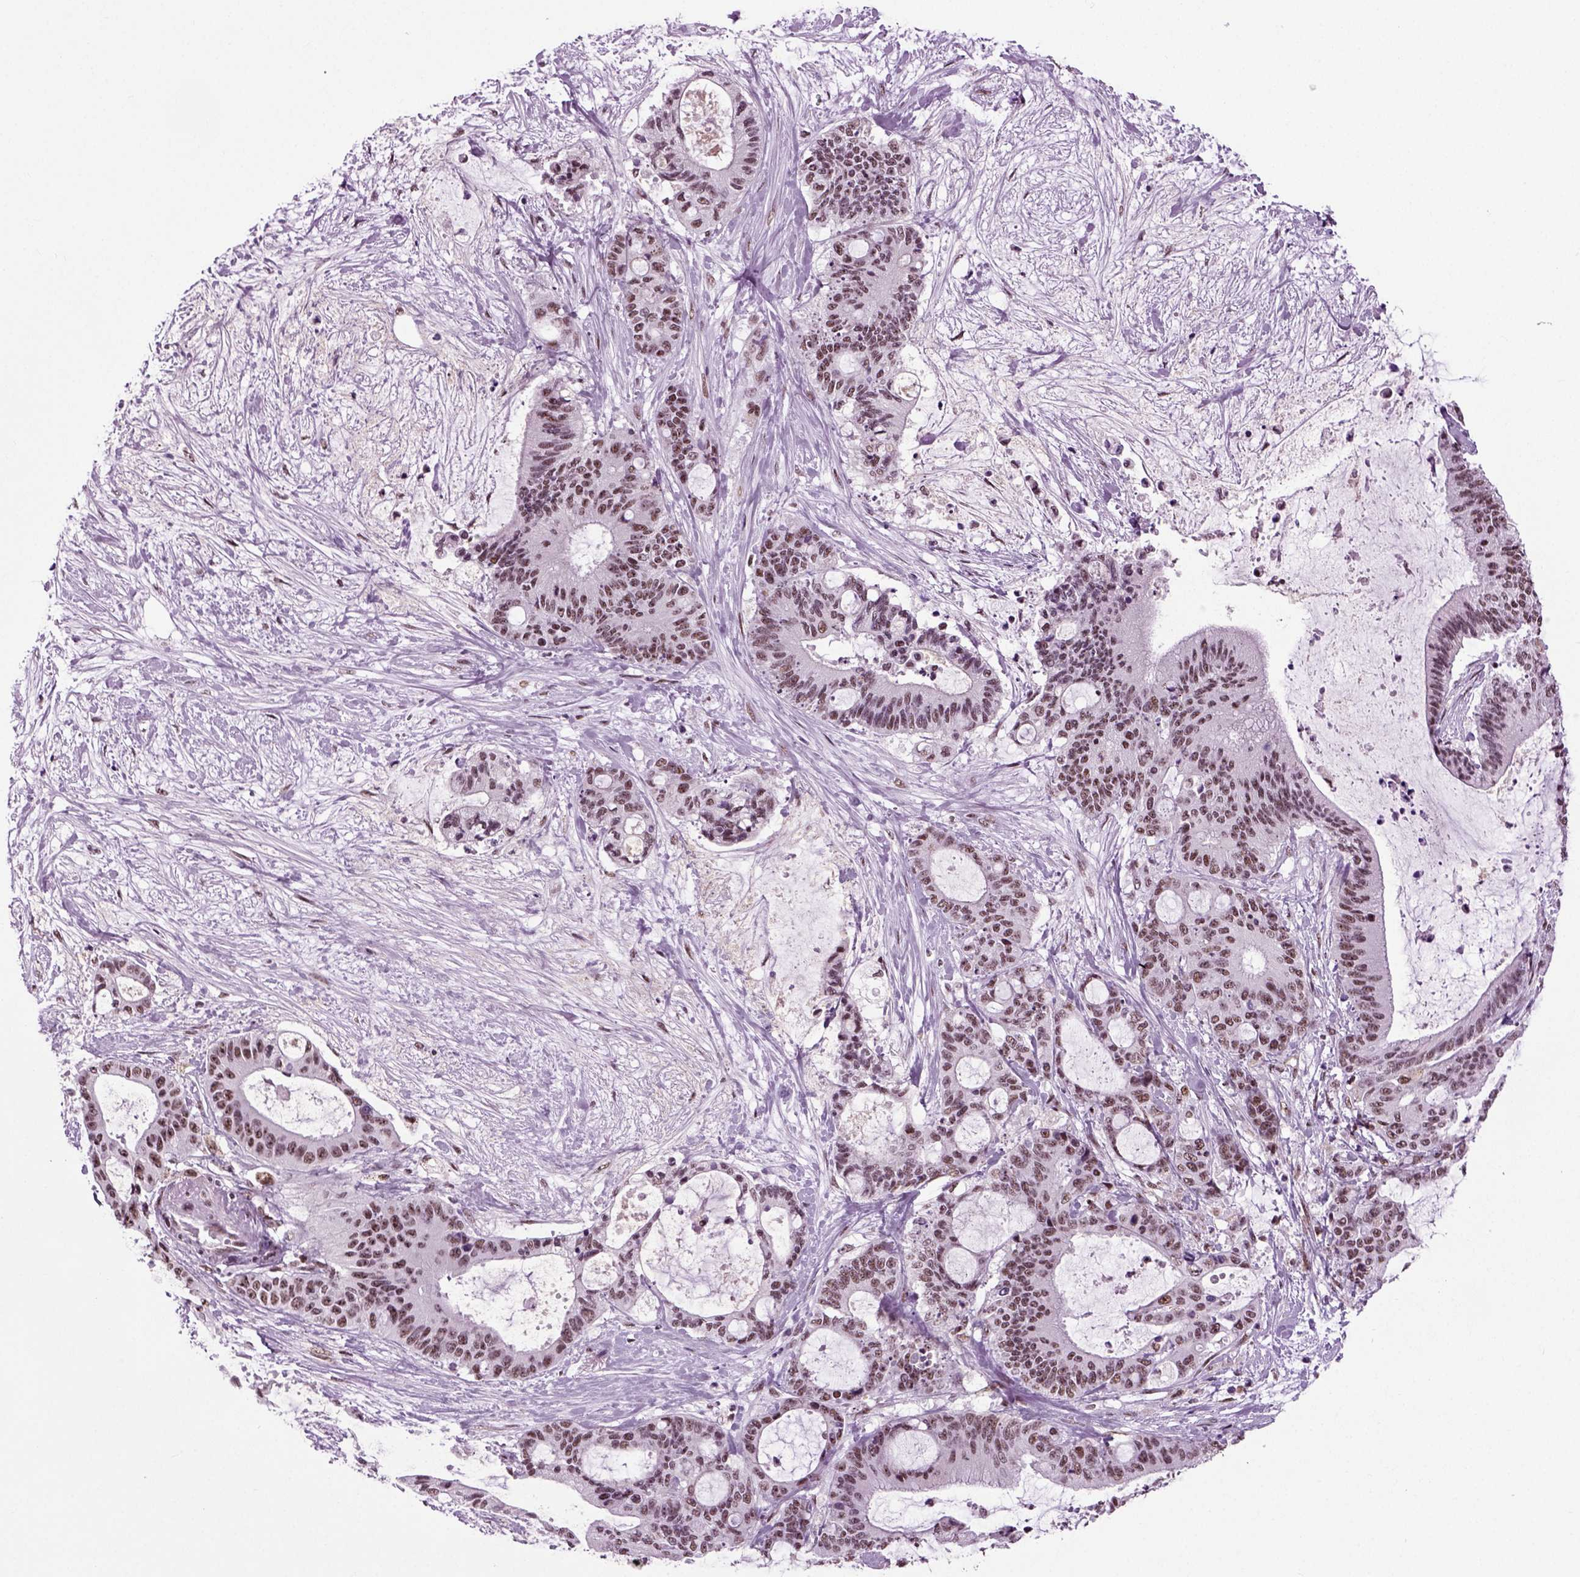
{"staining": {"intensity": "weak", "quantity": "25%-75%", "location": "nuclear"}, "tissue": "liver cancer", "cell_type": "Tumor cells", "image_type": "cancer", "snomed": [{"axis": "morphology", "description": "Cholangiocarcinoma"}, {"axis": "topography", "description": "Liver"}], "caption": "Human liver cholangiocarcinoma stained with a brown dye displays weak nuclear positive expression in about 25%-75% of tumor cells.", "gene": "RCOR3", "patient": {"sex": "female", "age": 73}}